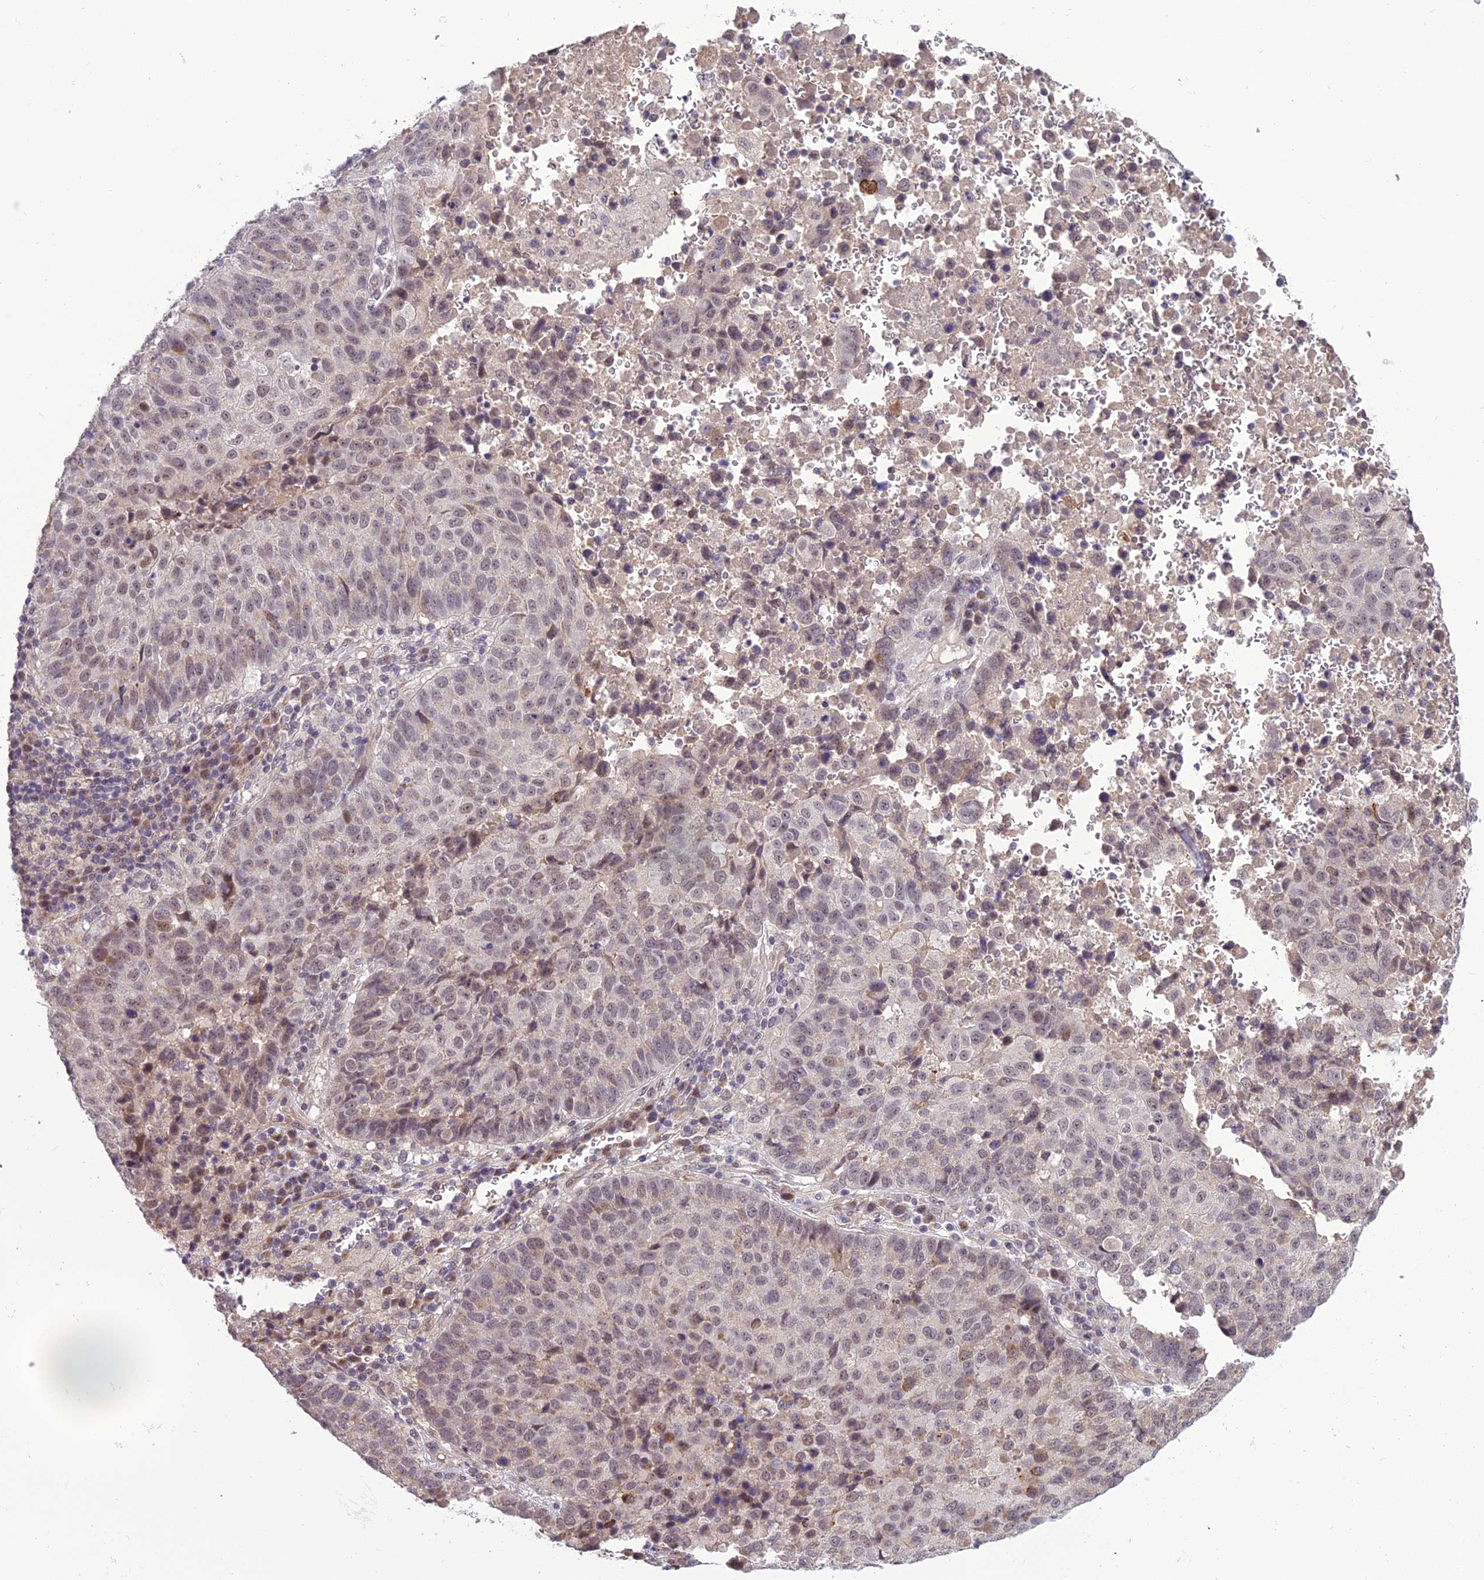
{"staining": {"intensity": "weak", "quantity": "25%-75%", "location": "nuclear"}, "tissue": "lung cancer", "cell_type": "Tumor cells", "image_type": "cancer", "snomed": [{"axis": "morphology", "description": "Squamous cell carcinoma, NOS"}, {"axis": "topography", "description": "Lung"}], "caption": "Immunohistochemistry (IHC) staining of squamous cell carcinoma (lung), which displays low levels of weak nuclear staining in about 25%-75% of tumor cells indicating weak nuclear protein positivity. The staining was performed using DAB (brown) for protein detection and nuclei were counterstained in hematoxylin (blue).", "gene": "FBRS", "patient": {"sex": "male", "age": 73}}